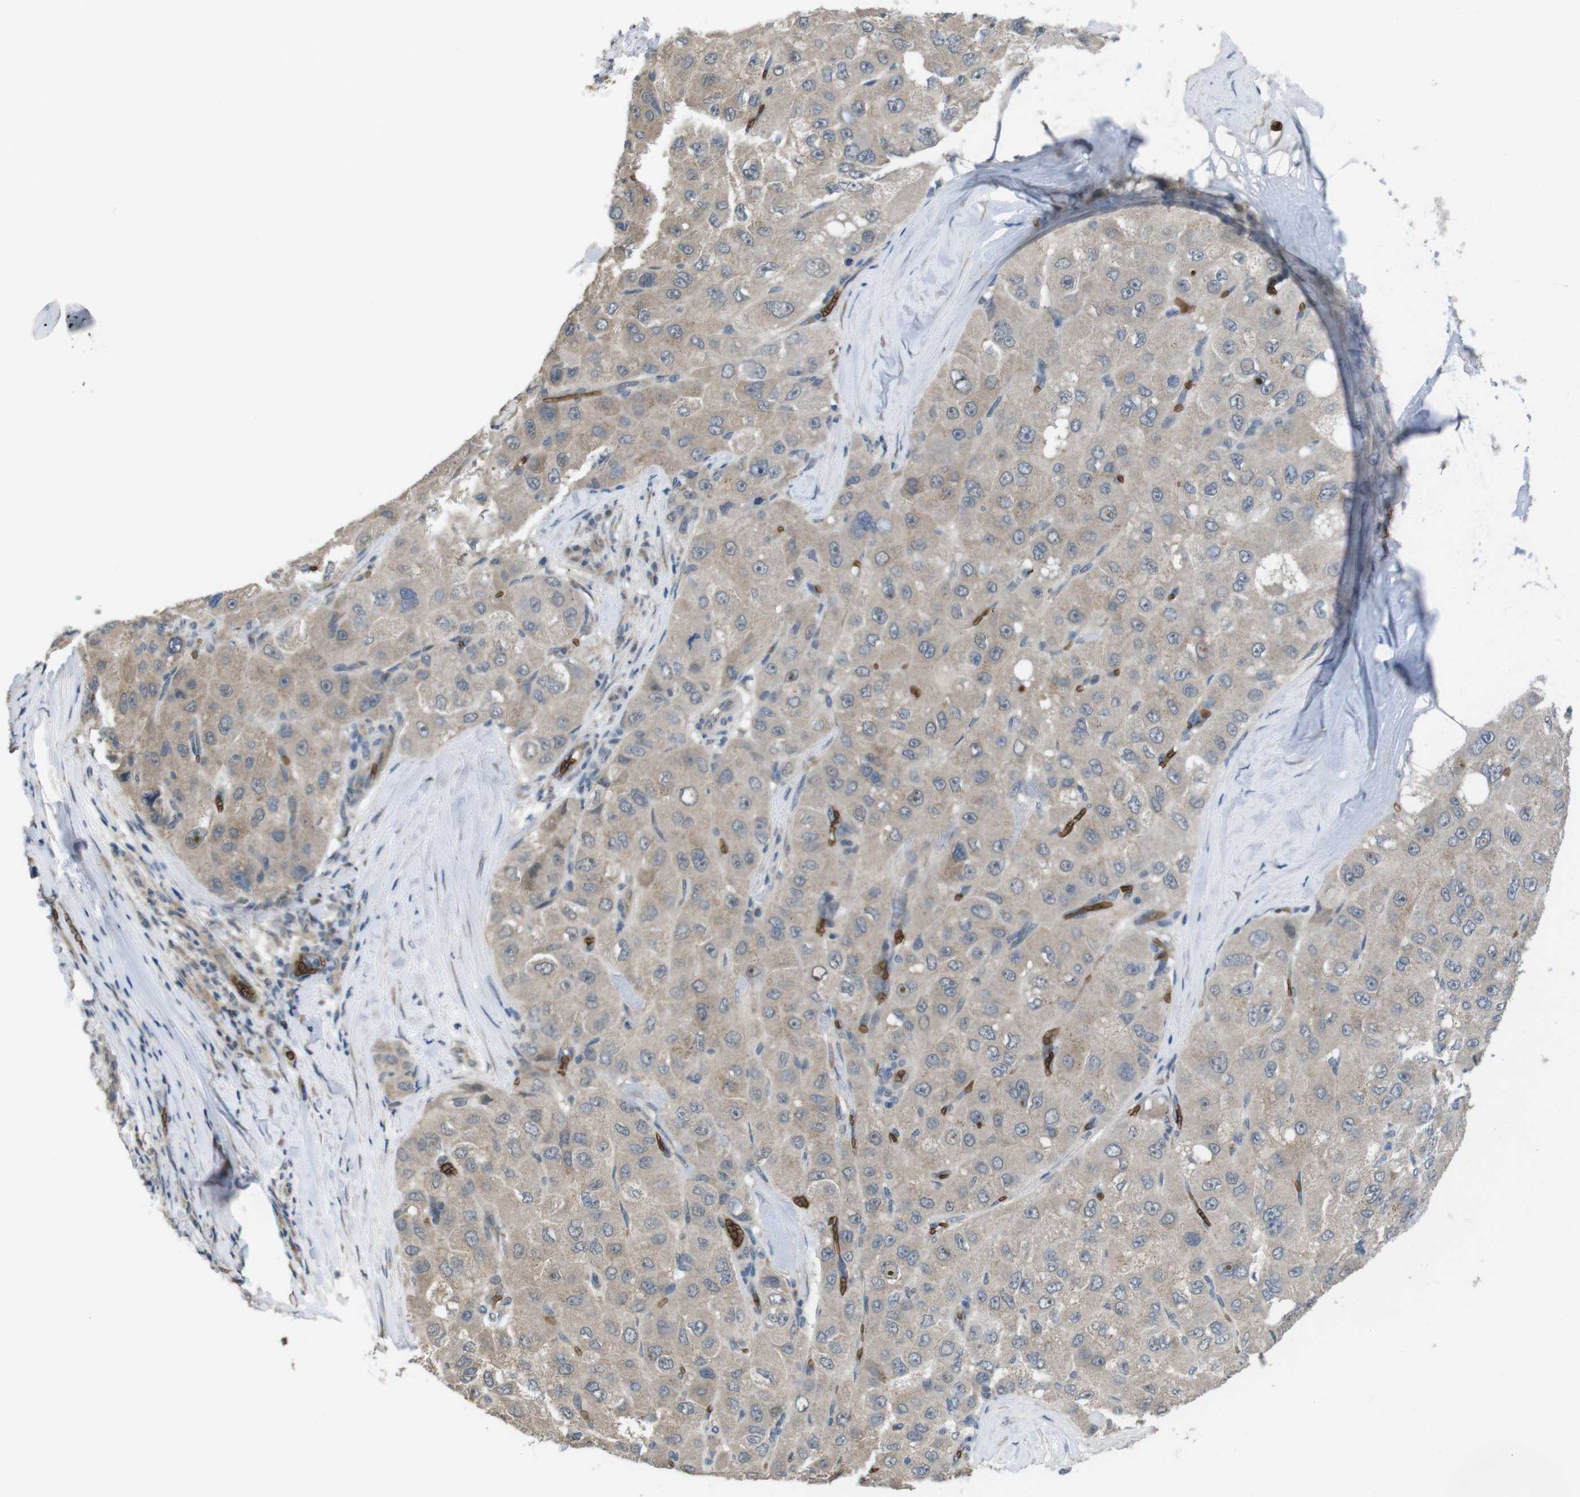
{"staining": {"intensity": "weak", "quantity": ">75%", "location": "cytoplasmic/membranous"}, "tissue": "liver cancer", "cell_type": "Tumor cells", "image_type": "cancer", "snomed": [{"axis": "morphology", "description": "Carcinoma, Hepatocellular, NOS"}, {"axis": "topography", "description": "Liver"}], "caption": "IHC image of human liver cancer (hepatocellular carcinoma) stained for a protein (brown), which shows low levels of weak cytoplasmic/membranous expression in about >75% of tumor cells.", "gene": "GYPA", "patient": {"sex": "male", "age": 80}}